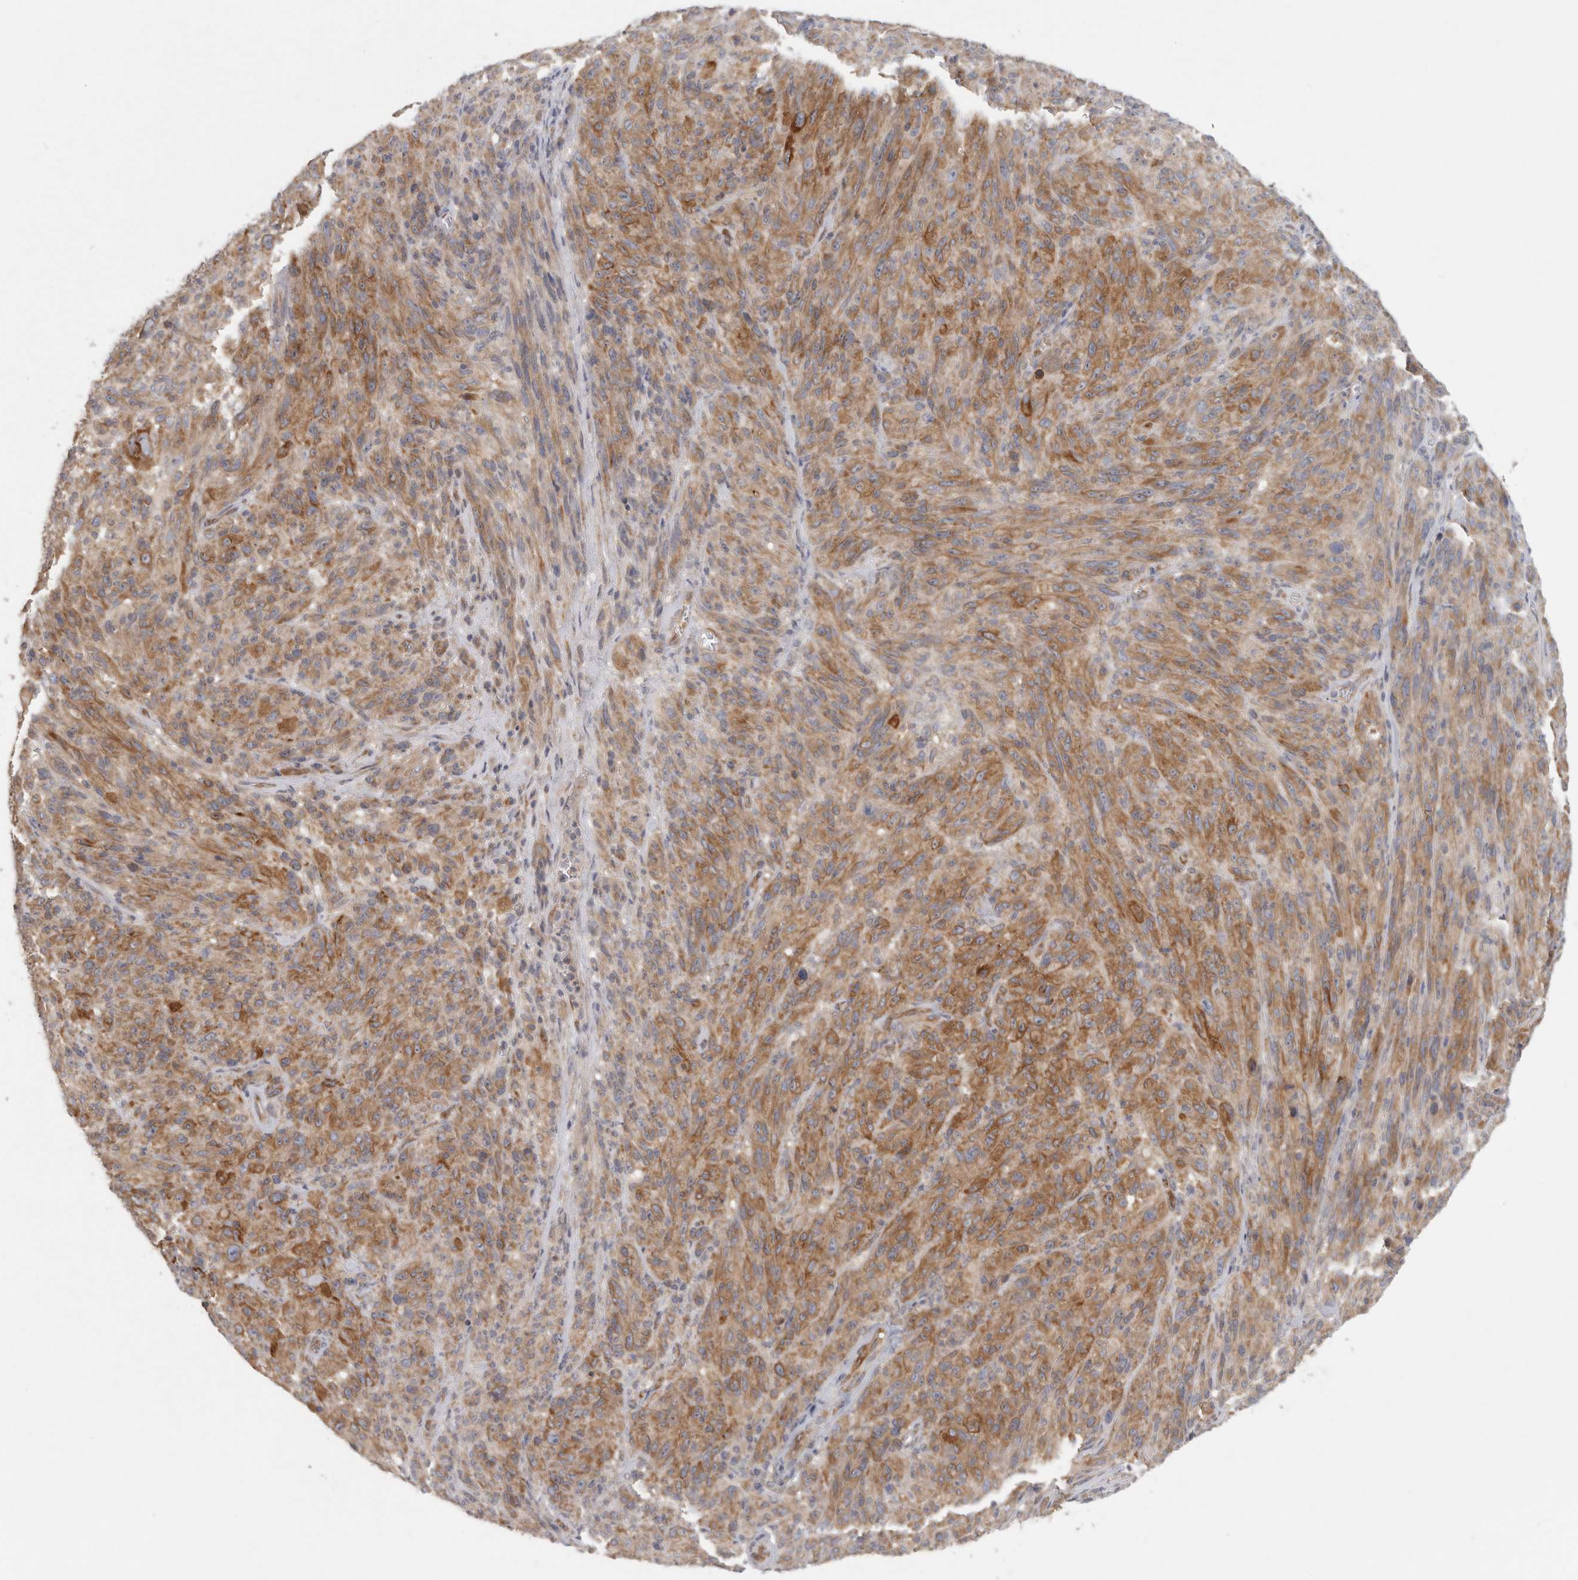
{"staining": {"intensity": "moderate", "quantity": ">75%", "location": "cytoplasmic/membranous"}, "tissue": "melanoma", "cell_type": "Tumor cells", "image_type": "cancer", "snomed": [{"axis": "morphology", "description": "Malignant melanoma, NOS"}, {"axis": "topography", "description": "Skin of head"}], "caption": "The photomicrograph displays a brown stain indicating the presence of a protein in the cytoplasmic/membranous of tumor cells in melanoma.", "gene": "BCAP29", "patient": {"sex": "male", "age": 96}}